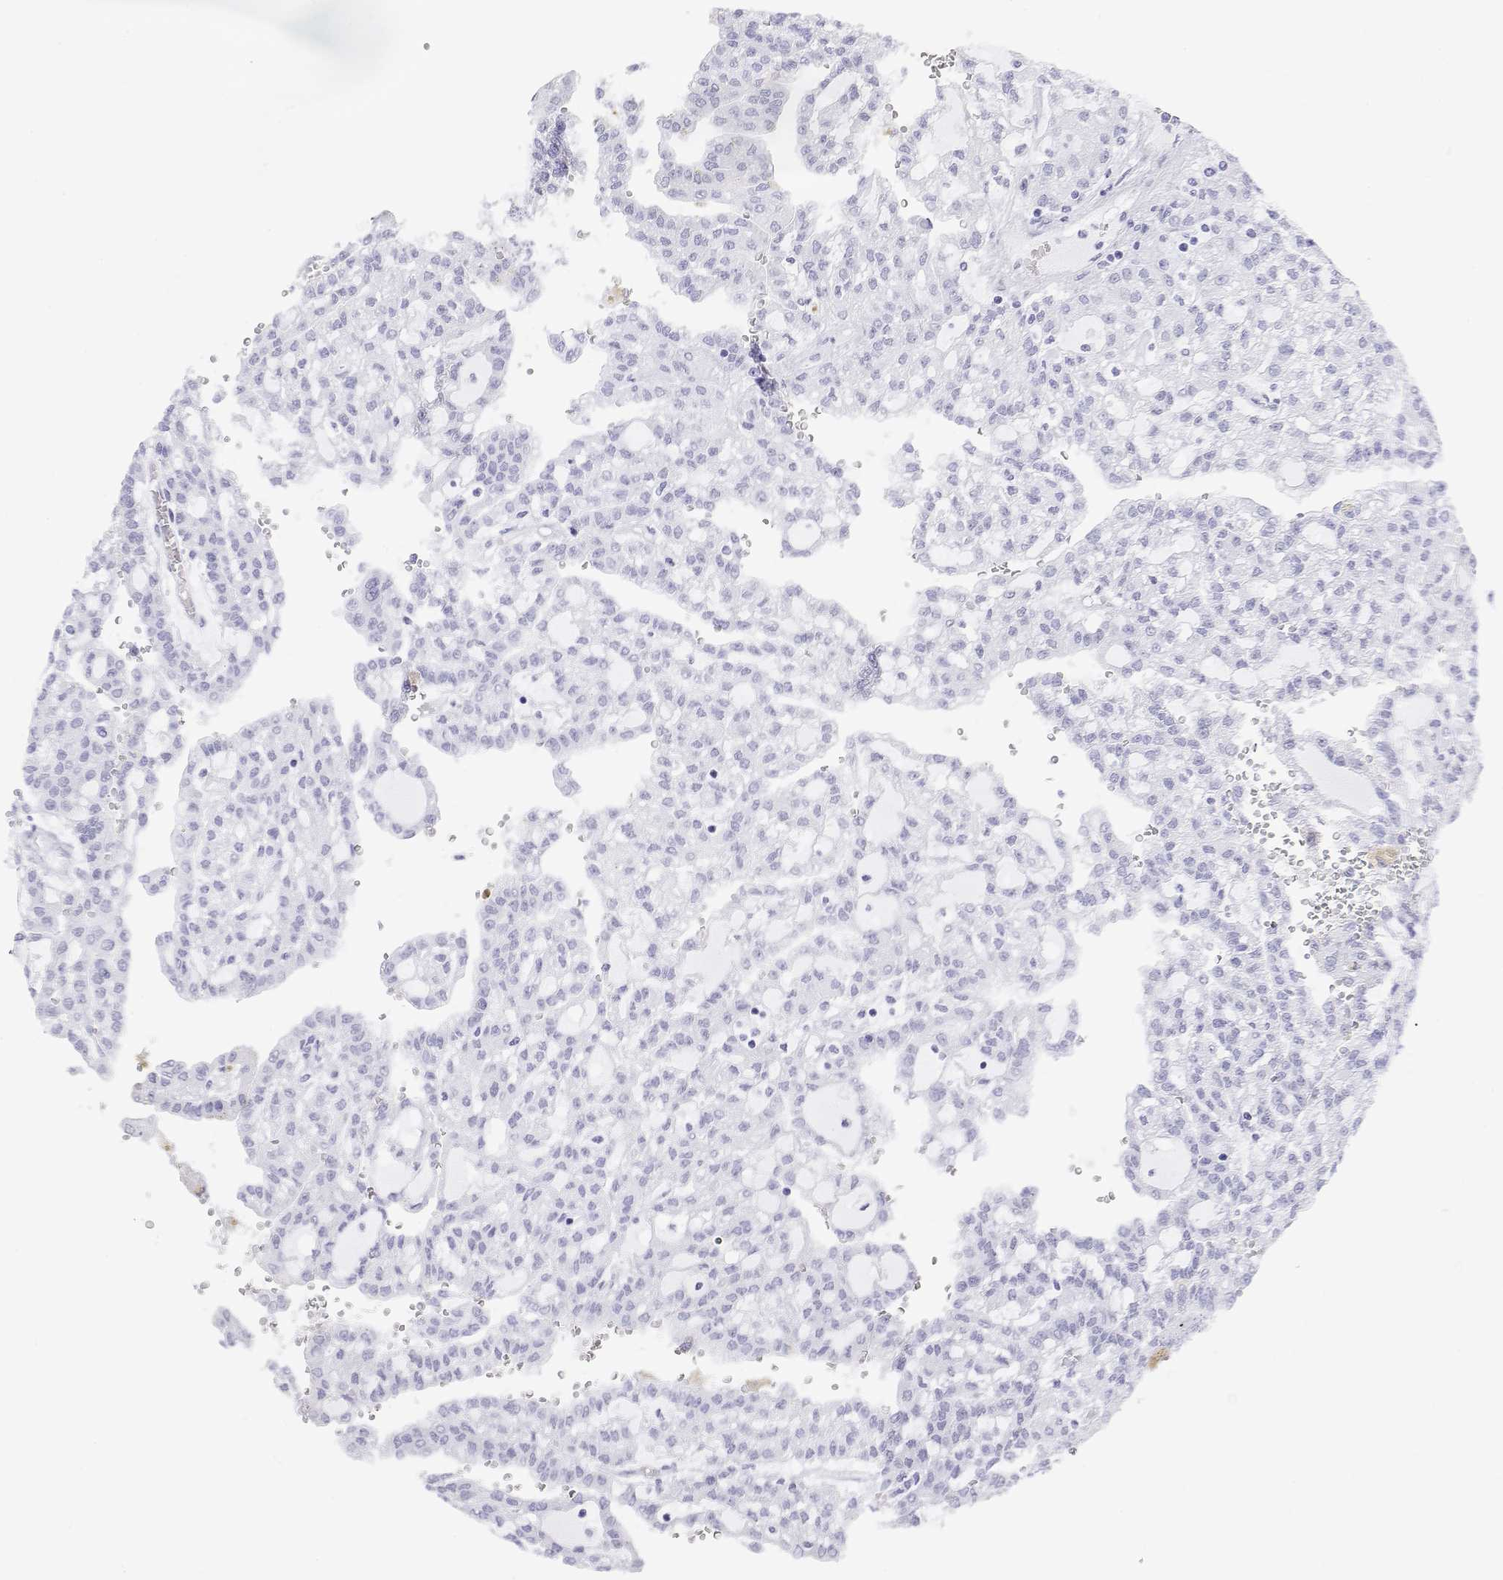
{"staining": {"intensity": "negative", "quantity": "none", "location": "none"}, "tissue": "renal cancer", "cell_type": "Tumor cells", "image_type": "cancer", "snomed": [{"axis": "morphology", "description": "Adenocarcinoma, NOS"}, {"axis": "topography", "description": "Kidney"}], "caption": "This micrograph is of renal adenocarcinoma stained with immunohistochemistry to label a protein in brown with the nuclei are counter-stained blue. There is no expression in tumor cells.", "gene": "MISP", "patient": {"sex": "male", "age": 63}}